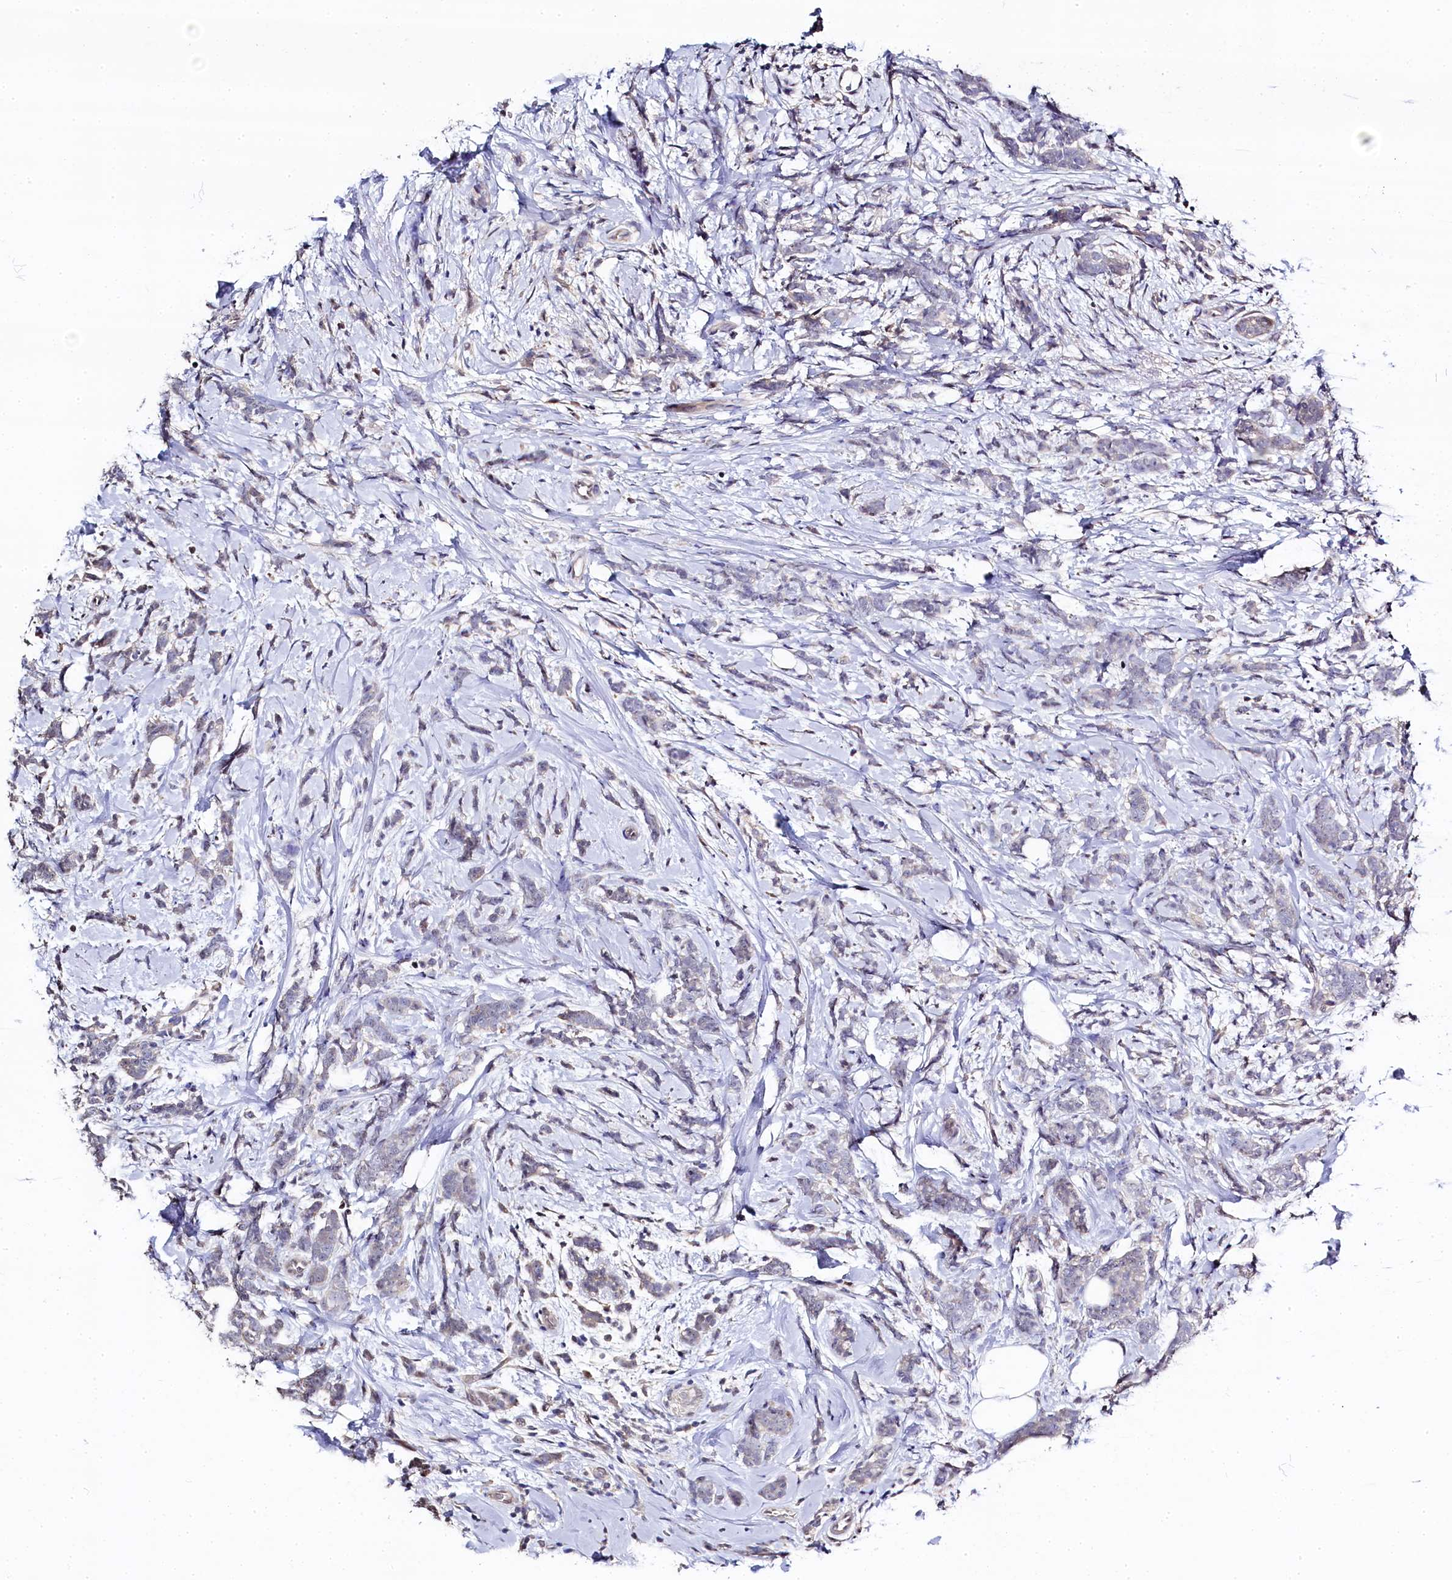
{"staining": {"intensity": "negative", "quantity": "none", "location": "none"}, "tissue": "breast cancer", "cell_type": "Tumor cells", "image_type": "cancer", "snomed": [{"axis": "morphology", "description": "Lobular carcinoma"}, {"axis": "topography", "description": "Breast"}], "caption": "A high-resolution micrograph shows immunohistochemistry staining of breast lobular carcinoma, which reveals no significant staining in tumor cells.", "gene": "C11orf54", "patient": {"sex": "female", "age": 58}}